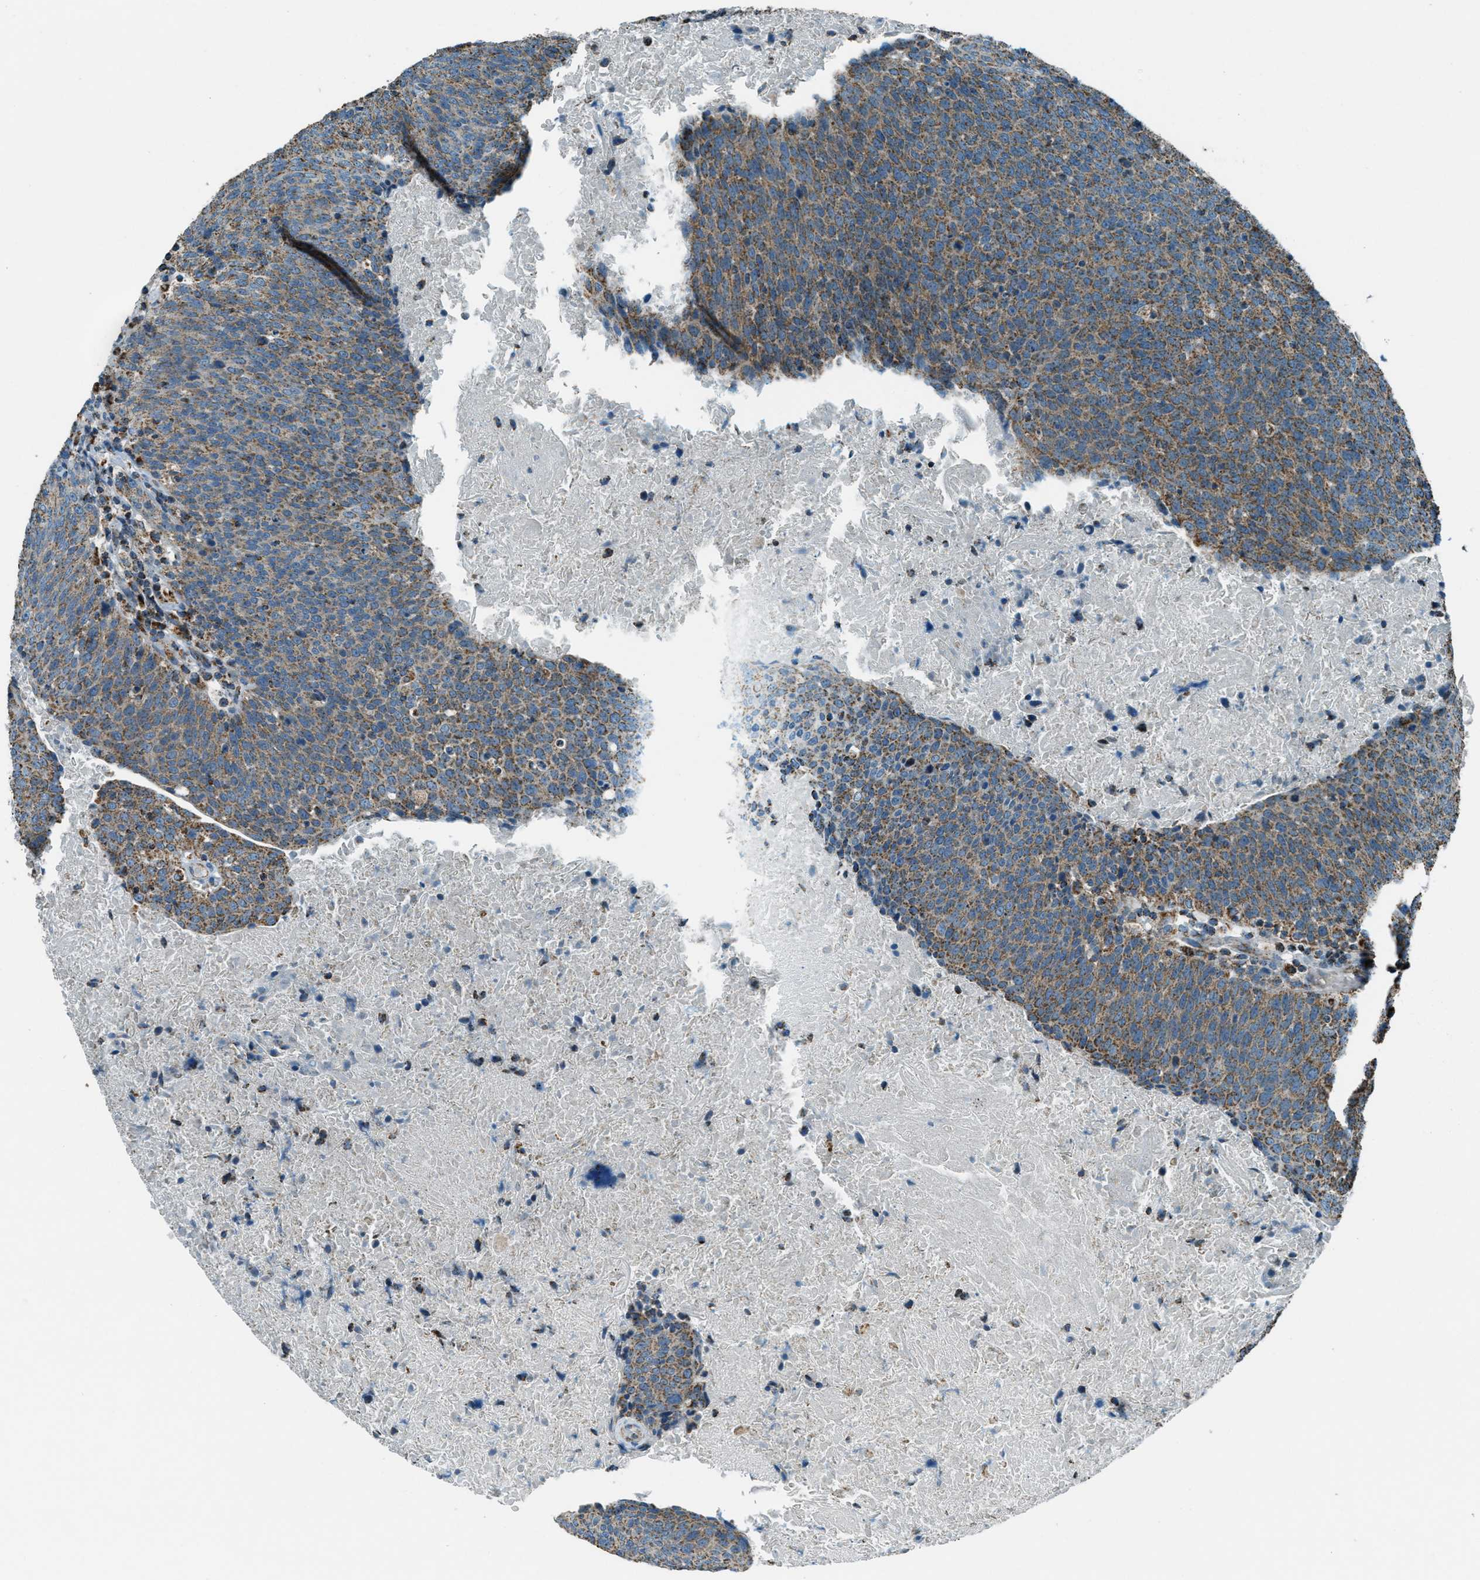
{"staining": {"intensity": "moderate", "quantity": ">75%", "location": "cytoplasmic/membranous"}, "tissue": "head and neck cancer", "cell_type": "Tumor cells", "image_type": "cancer", "snomed": [{"axis": "morphology", "description": "Squamous cell carcinoma, NOS"}, {"axis": "morphology", "description": "Squamous cell carcinoma, metastatic, NOS"}, {"axis": "topography", "description": "Lymph node"}, {"axis": "topography", "description": "Head-Neck"}], "caption": "Moderate cytoplasmic/membranous protein staining is identified in about >75% of tumor cells in metastatic squamous cell carcinoma (head and neck). (brown staining indicates protein expression, while blue staining denotes nuclei).", "gene": "CHST15", "patient": {"sex": "male", "age": 62}}